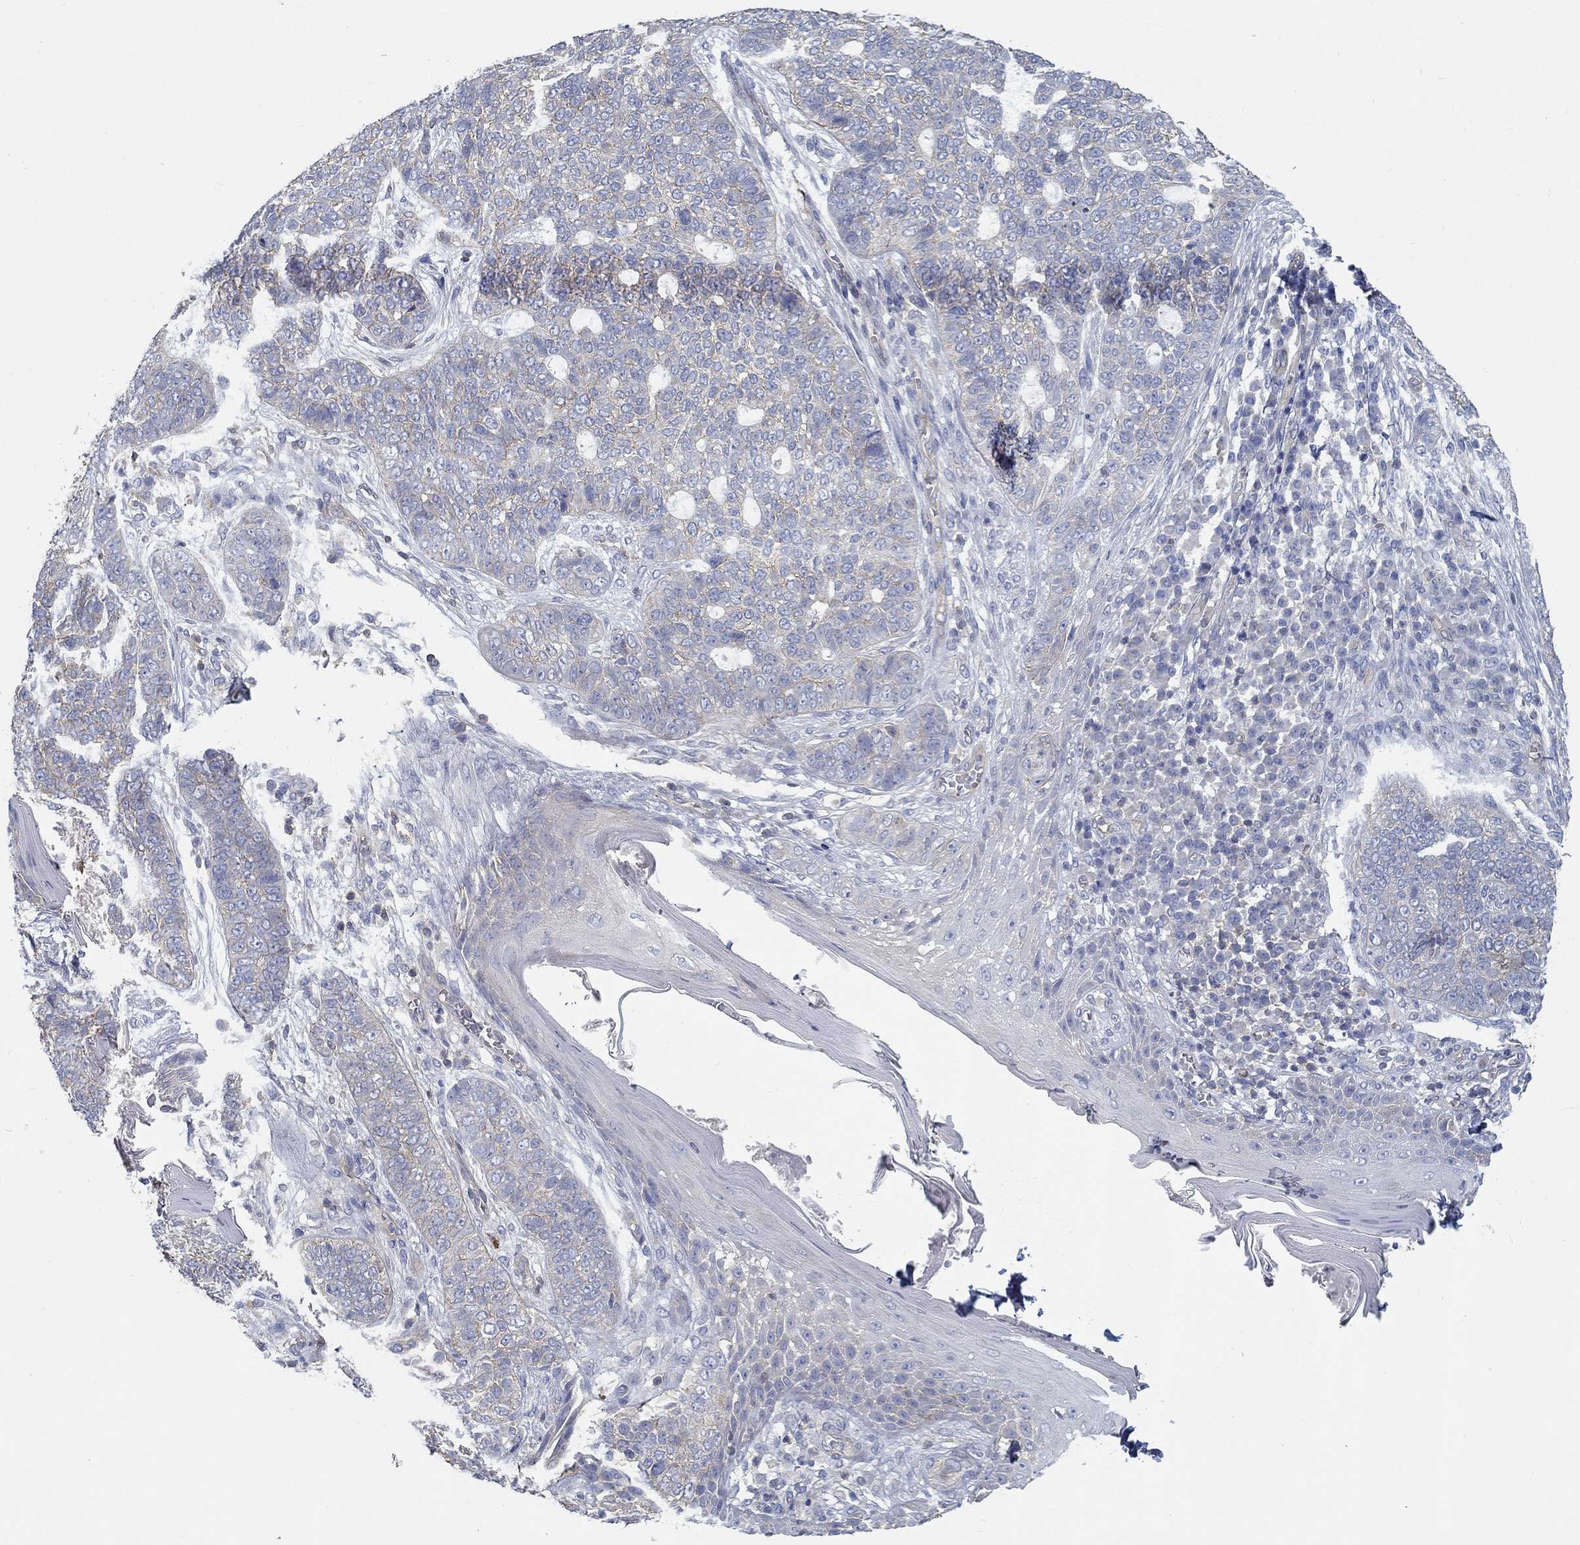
{"staining": {"intensity": "moderate", "quantity": "<25%", "location": "cytoplasmic/membranous"}, "tissue": "skin cancer", "cell_type": "Tumor cells", "image_type": "cancer", "snomed": [{"axis": "morphology", "description": "Basal cell carcinoma"}, {"axis": "topography", "description": "Skin"}], "caption": "This histopathology image displays immunohistochemistry (IHC) staining of skin cancer, with low moderate cytoplasmic/membranous positivity in about <25% of tumor cells.", "gene": "BBOF1", "patient": {"sex": "female", "age": 69}}